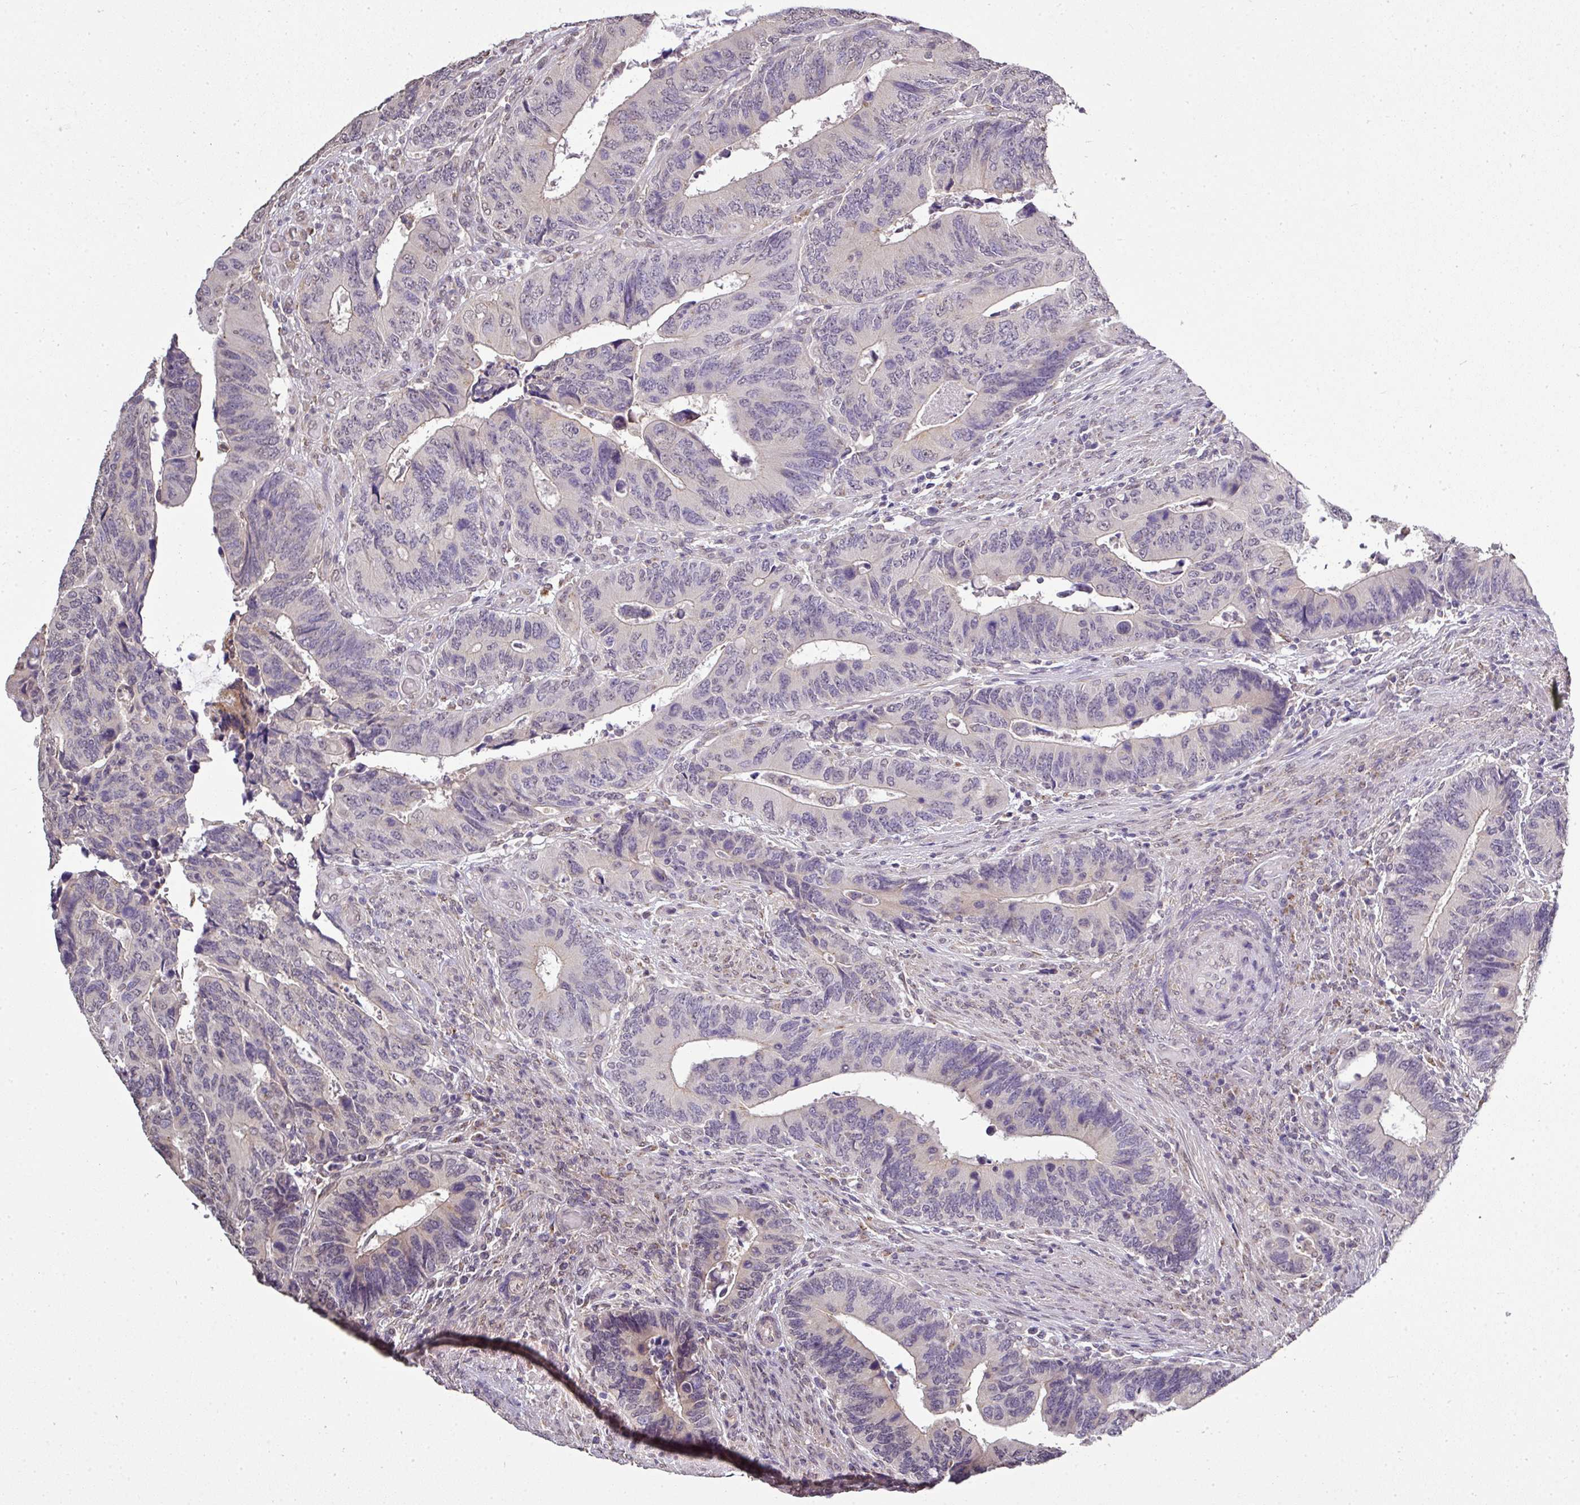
{"staining": {"intensity": "negative", "quantity": "none", "location": "none"}, "tissue": "colorectal cancer", "cell_type": "Tumor cells", "image_type": "cancer", "snomed": [{"axis": "morphology", "description": "Adenocarcinoma, NOS"}, {"axis": "topography", "description": "Colon"}], "caption": "Immunohistochemistry of human adenocarcinoma (colorectal) exhibits no staining in tumor cells.", "gene": "JPH2", "patient": {"sex": "male", "age": 87}}